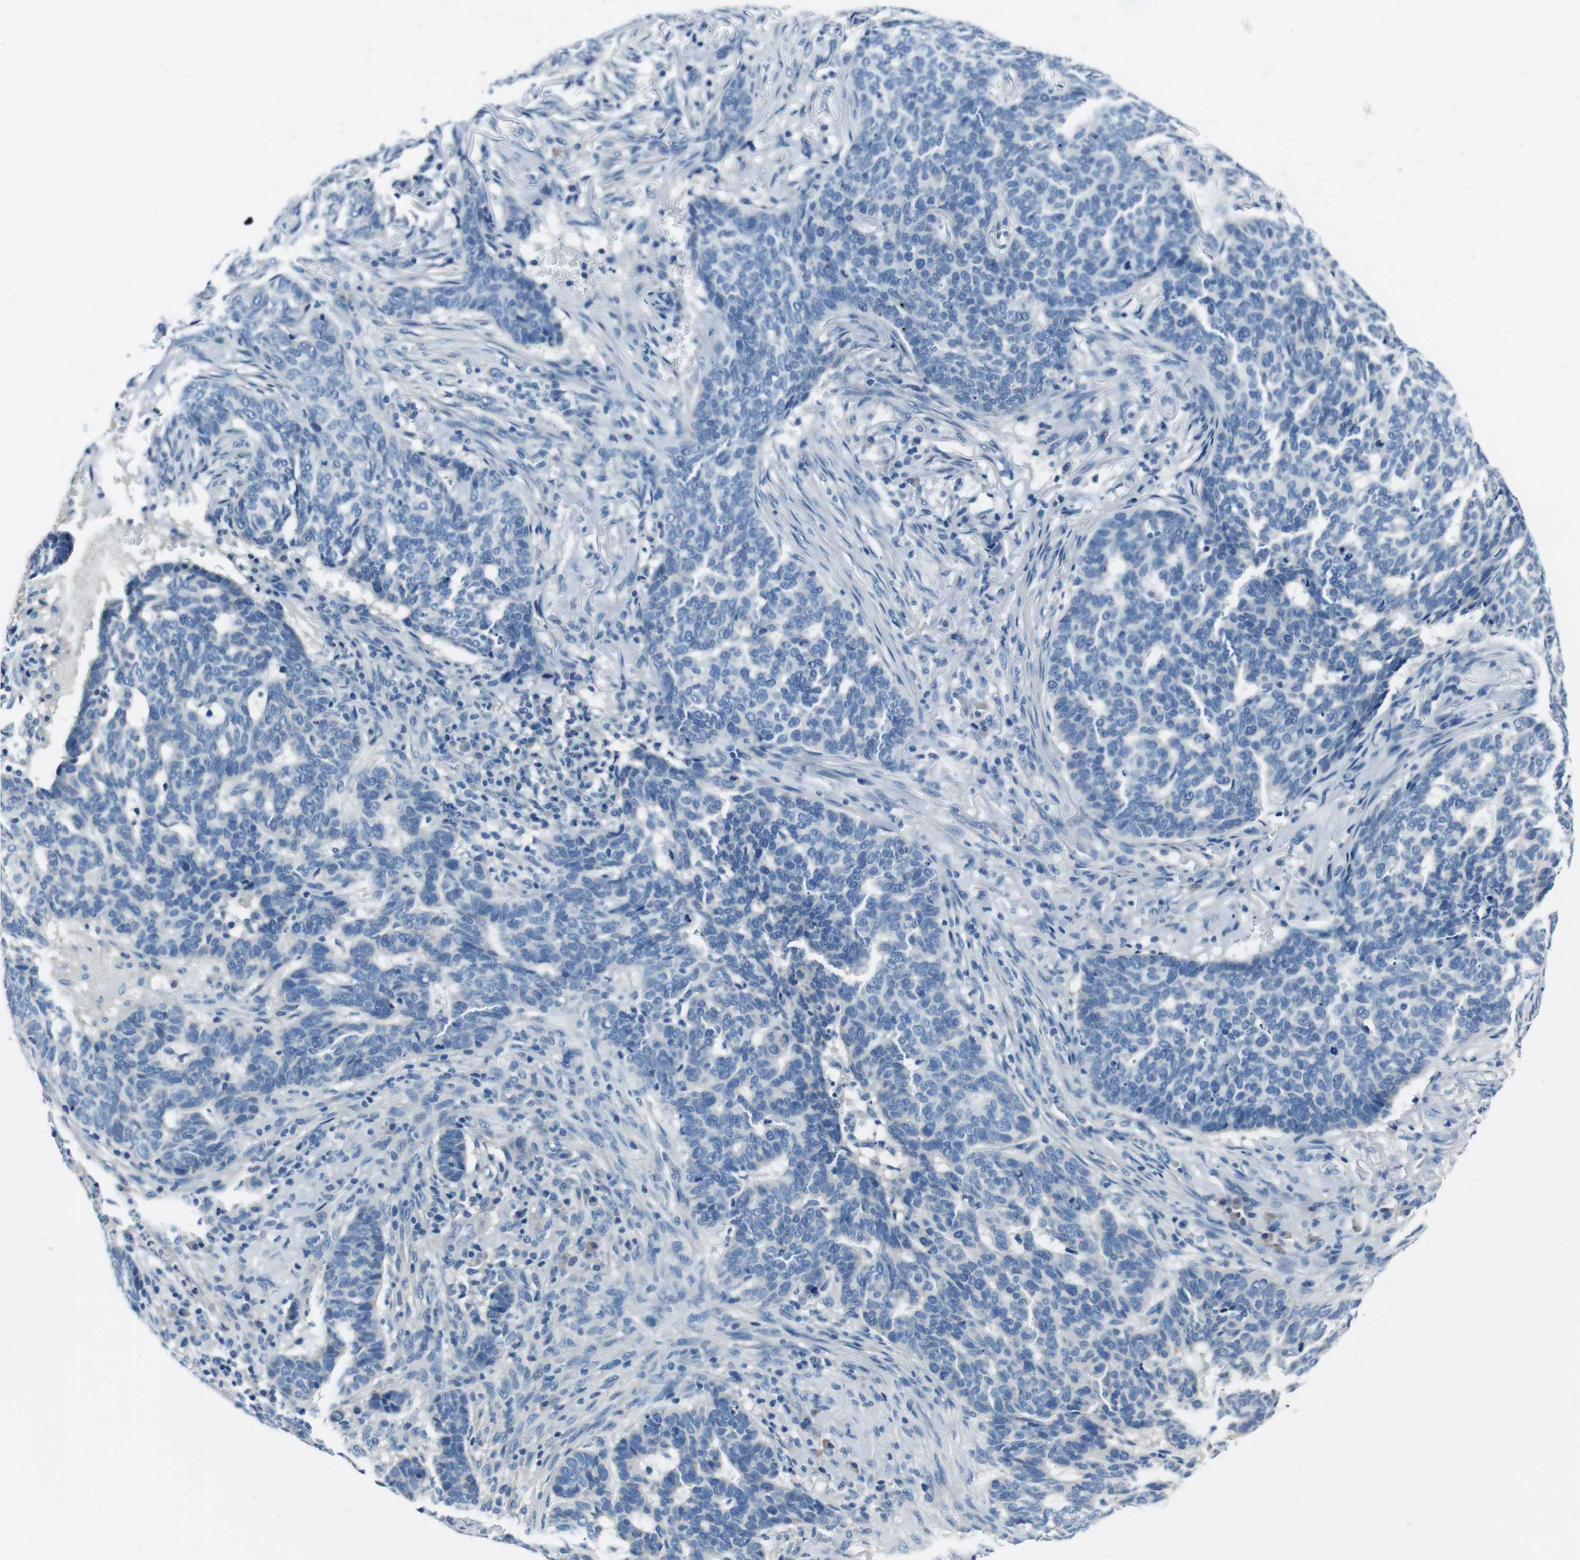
{"staining": {"intensity": "negative", "quantity": "none", "location": "none"}, "tissue": "skin cancer", "cell_type": "Tumor cells", "image_type": "cancer", "snomed": [{"axis": "morphology", "description": "Basal cell carcinoma"}, {"axis": "topography", "description": "Skin"}], "caption": "Tumor cells show no significant staining in basal cell carcinoma (skin). (Stains: DAB immunohistochemistry (IHC) with hematoxylin counter stain, Microscopy: brightfield microscopy at high magnification).", "gene": "CASQ1", "patient": {"sex": "male", "age": 85}}